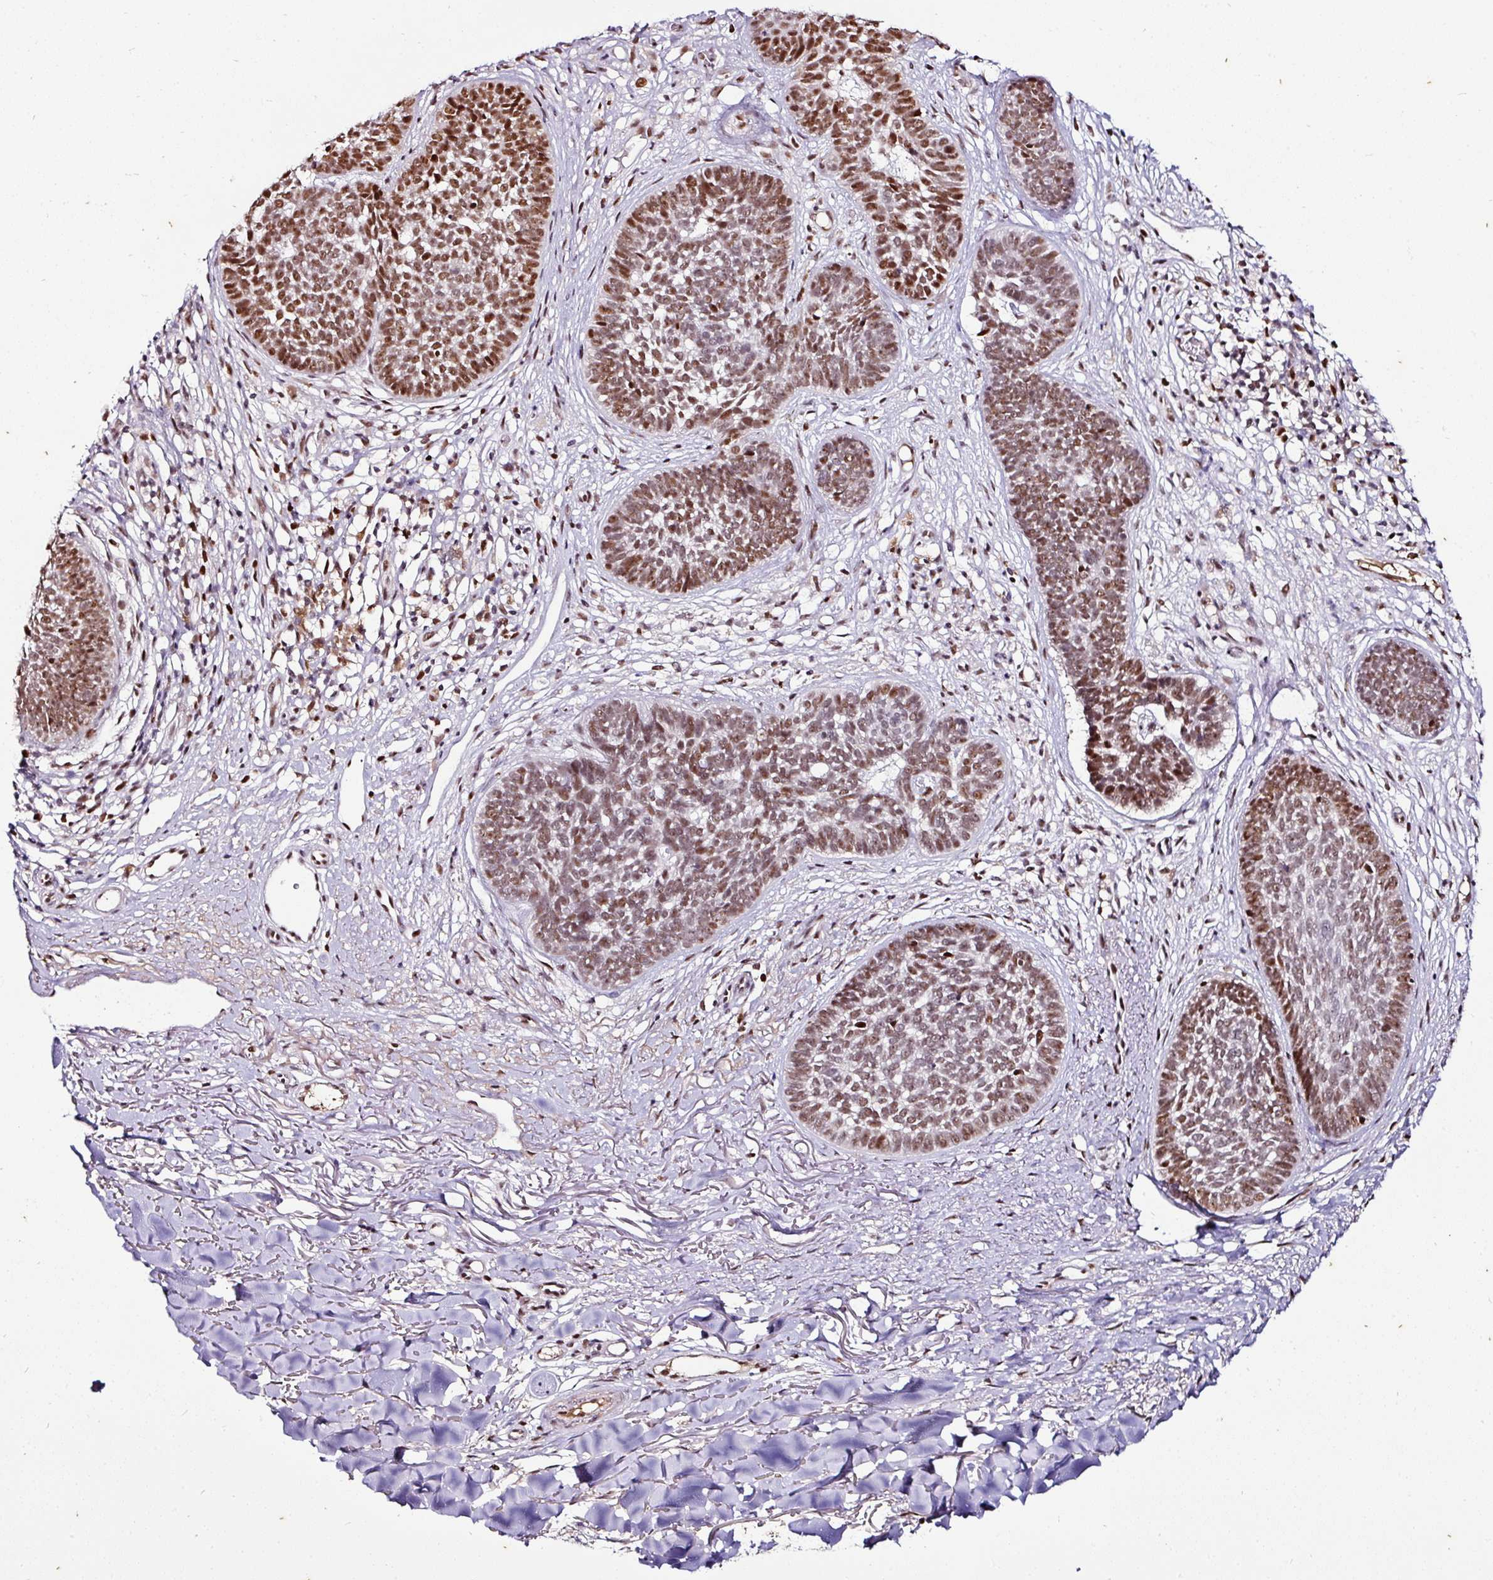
{"staining": {"intensity": "moderate", "quantity": ">75%", "location": "nuclear"}, "tissue": "skin cancer", "cell_type": "Tumor cells", "image_type": "cancer", "snomed": [{"axis": "morphology", "description": "Basal cell carcinoma"}, {"axis": "topography", "description": "Skin"}, {"axis": "topography", "description": "Skin of neck"}, {"axis": "topography", "description": "Skin of shoulder"}, {"axis": "topography", "description": "Skin of back"}], "caption": "Immunohistochemistry (IHC) micrograph of skin basal cell carcinoma stained for a protein (brown), which reveals medium levels of moderate nuclear staining in approximately >75% of tumor cells.", "gene": "KLF16", "patient": {"sex": "male", "age": 80}}